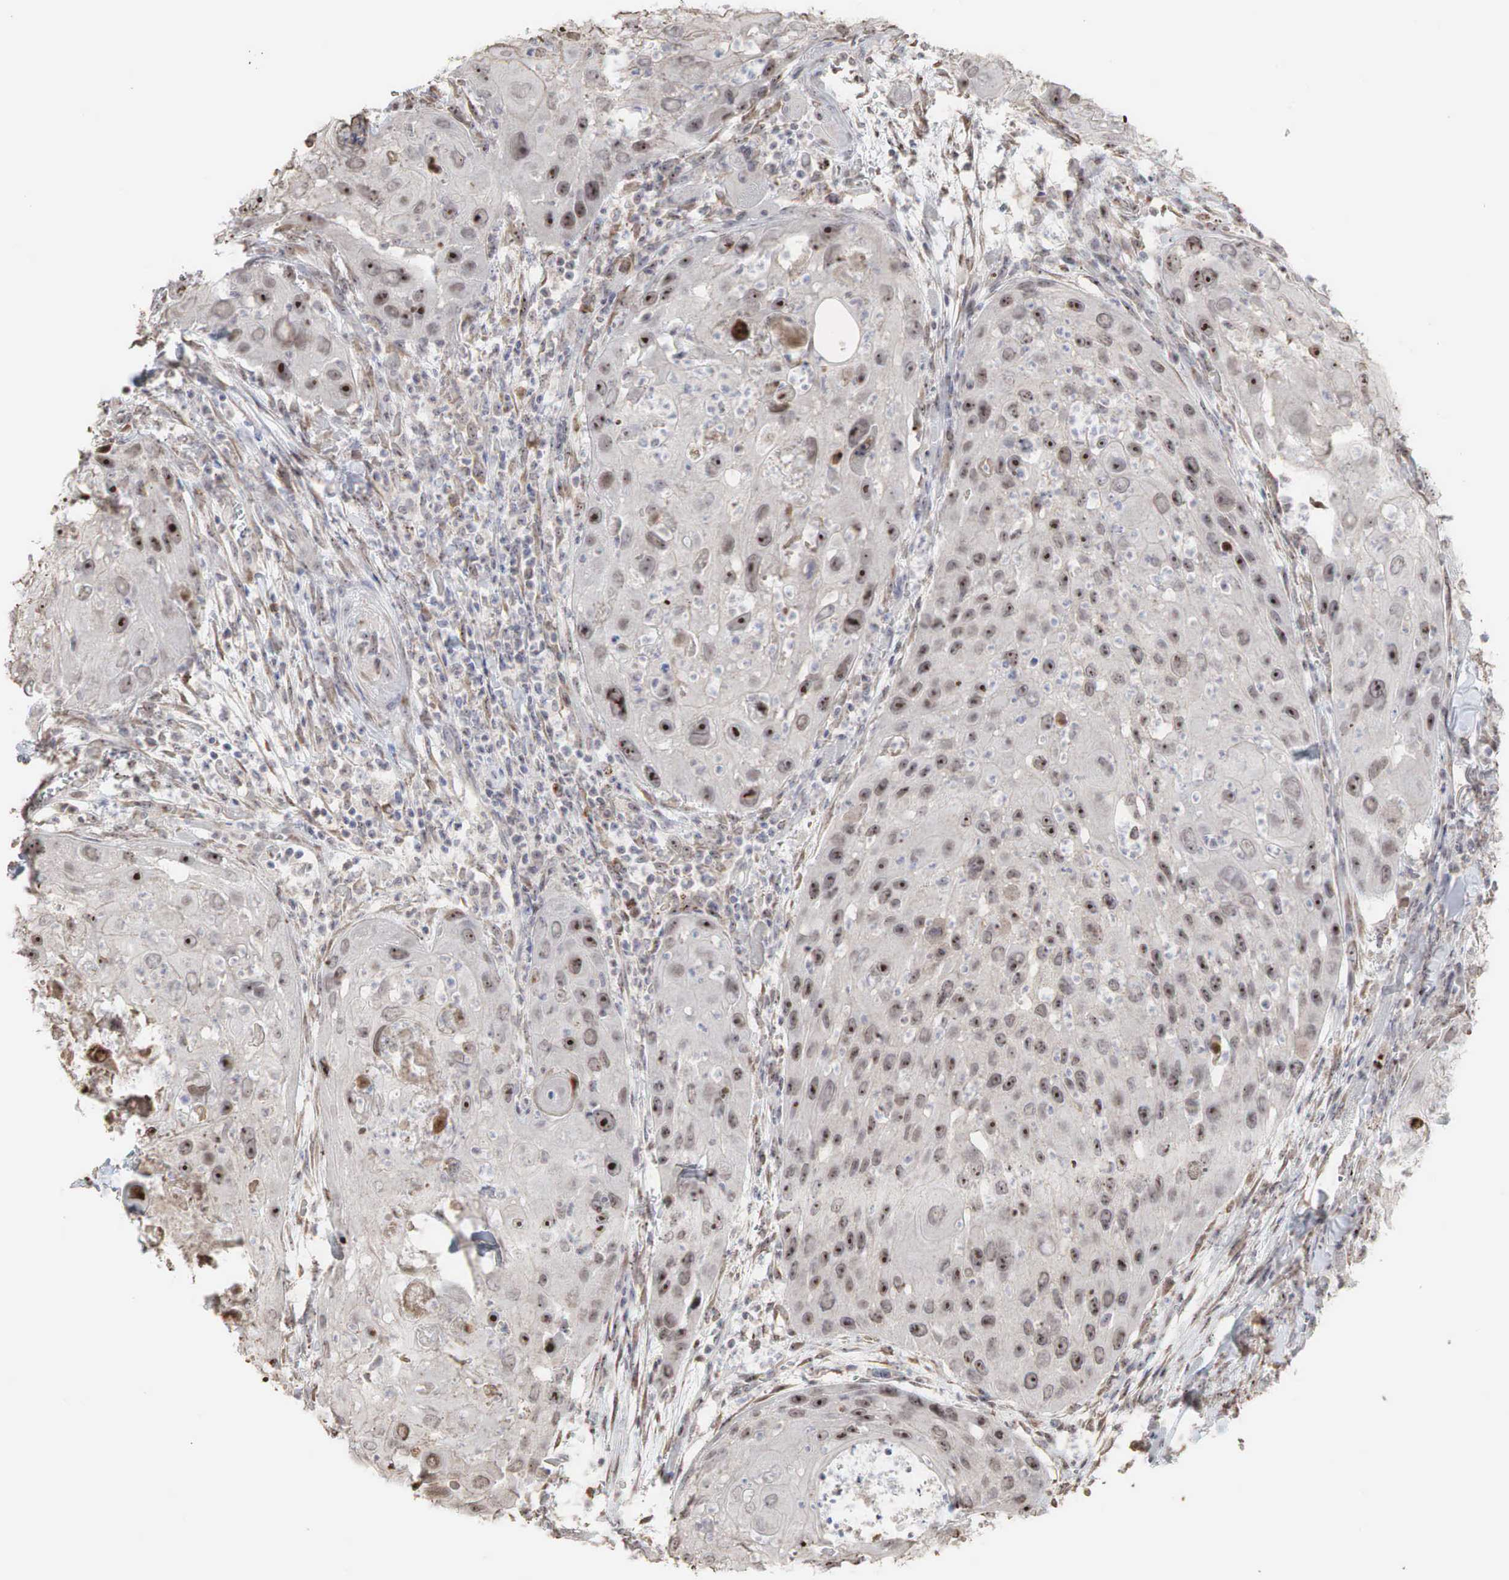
{"staining": {"intensity": "strong", "quantity": ">75%", "location": "cytoplasmic/membranous,nuclear"}, "tissue": "head and neck cancer", "cell_type": "Tumor cells", "image_type": "cancer", "snomed": [{"axis": "morphology", "description": "Squamous cell carcinoma, NOS"}, {"axis": "topography", "description": "Head-Neck"}], "caption": "A high amount of strong cytoplasmic/membranous and nuclear expression is identified in about >75% of tumor cells in head and neck squamous cell carcinoma tissue.", "gene": "DKC1", "patient": {"sex": "male", "age": 64}}